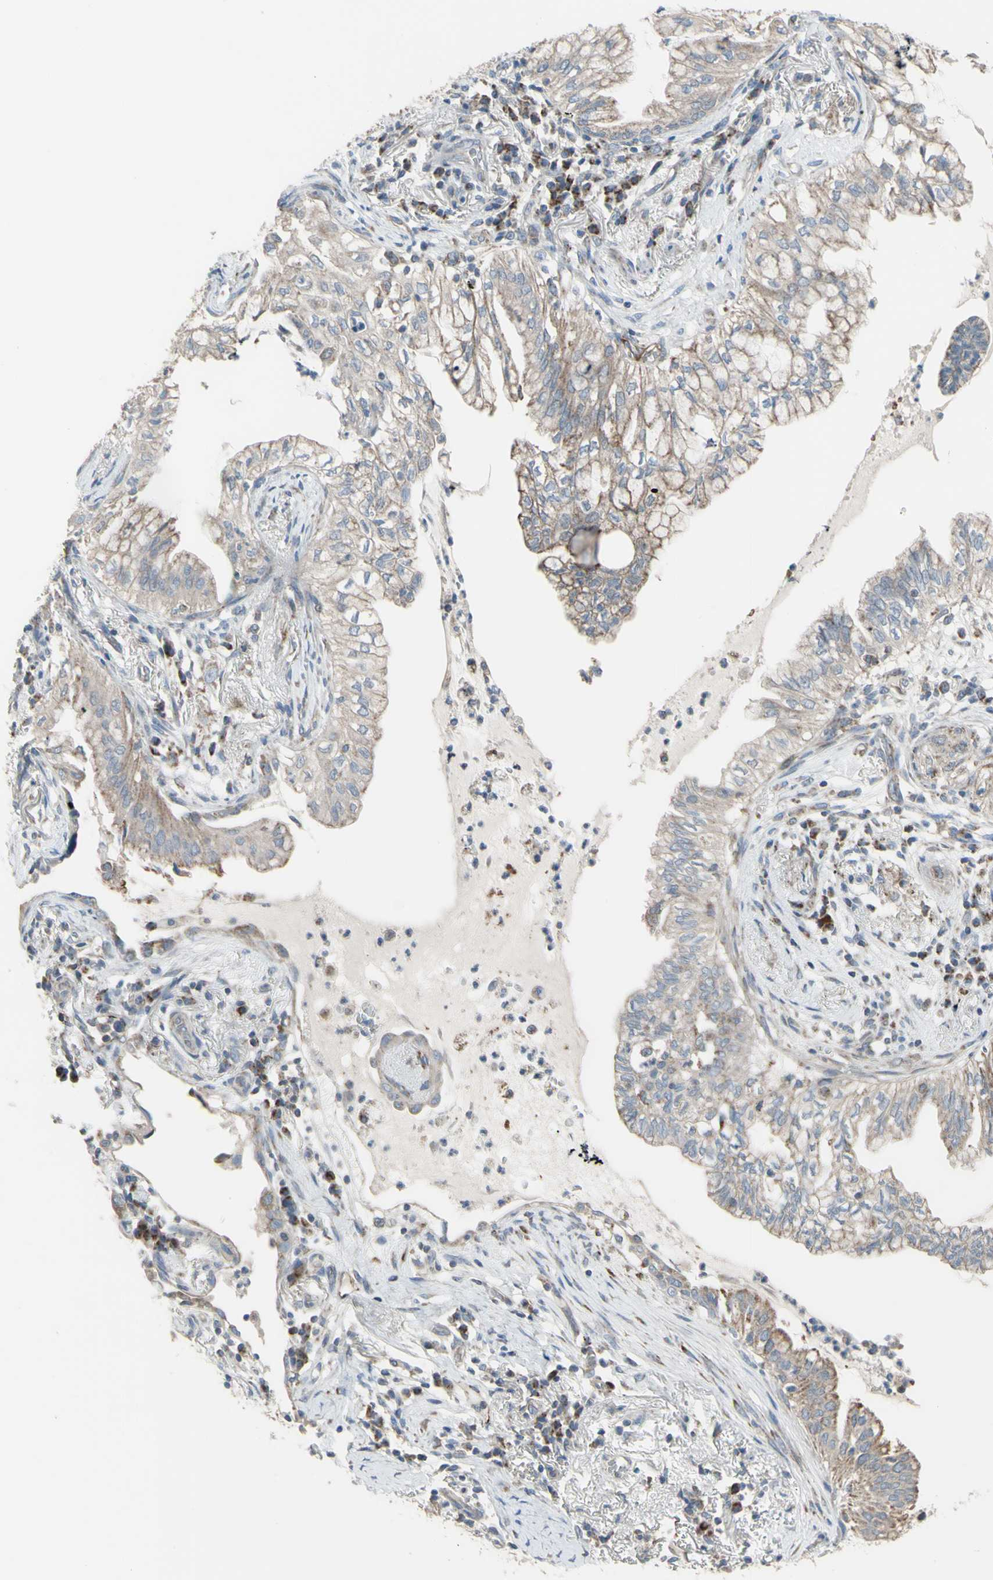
{"staining": {"intensity": "weak", "quantity": "25%-75%", "location": "cytoplasmic/membranous"}, "tissue": "lung cancer", "cell_type": "Tumor cells", "image_type": "cancer", "snomed": [{"axis": "morphology", "description": "Adenocarcinoma, NOS"}, {"axis": "topography", "description": "Lung"}], "caption": "Immunohistochemistry of human lung cancer demonstrates low levels of weak cytoplasmic/membranous positivity in about 25%-75% of tumor cells.", "gene": "FAM171B", "patient": {"sex": "female", "age": 70}}